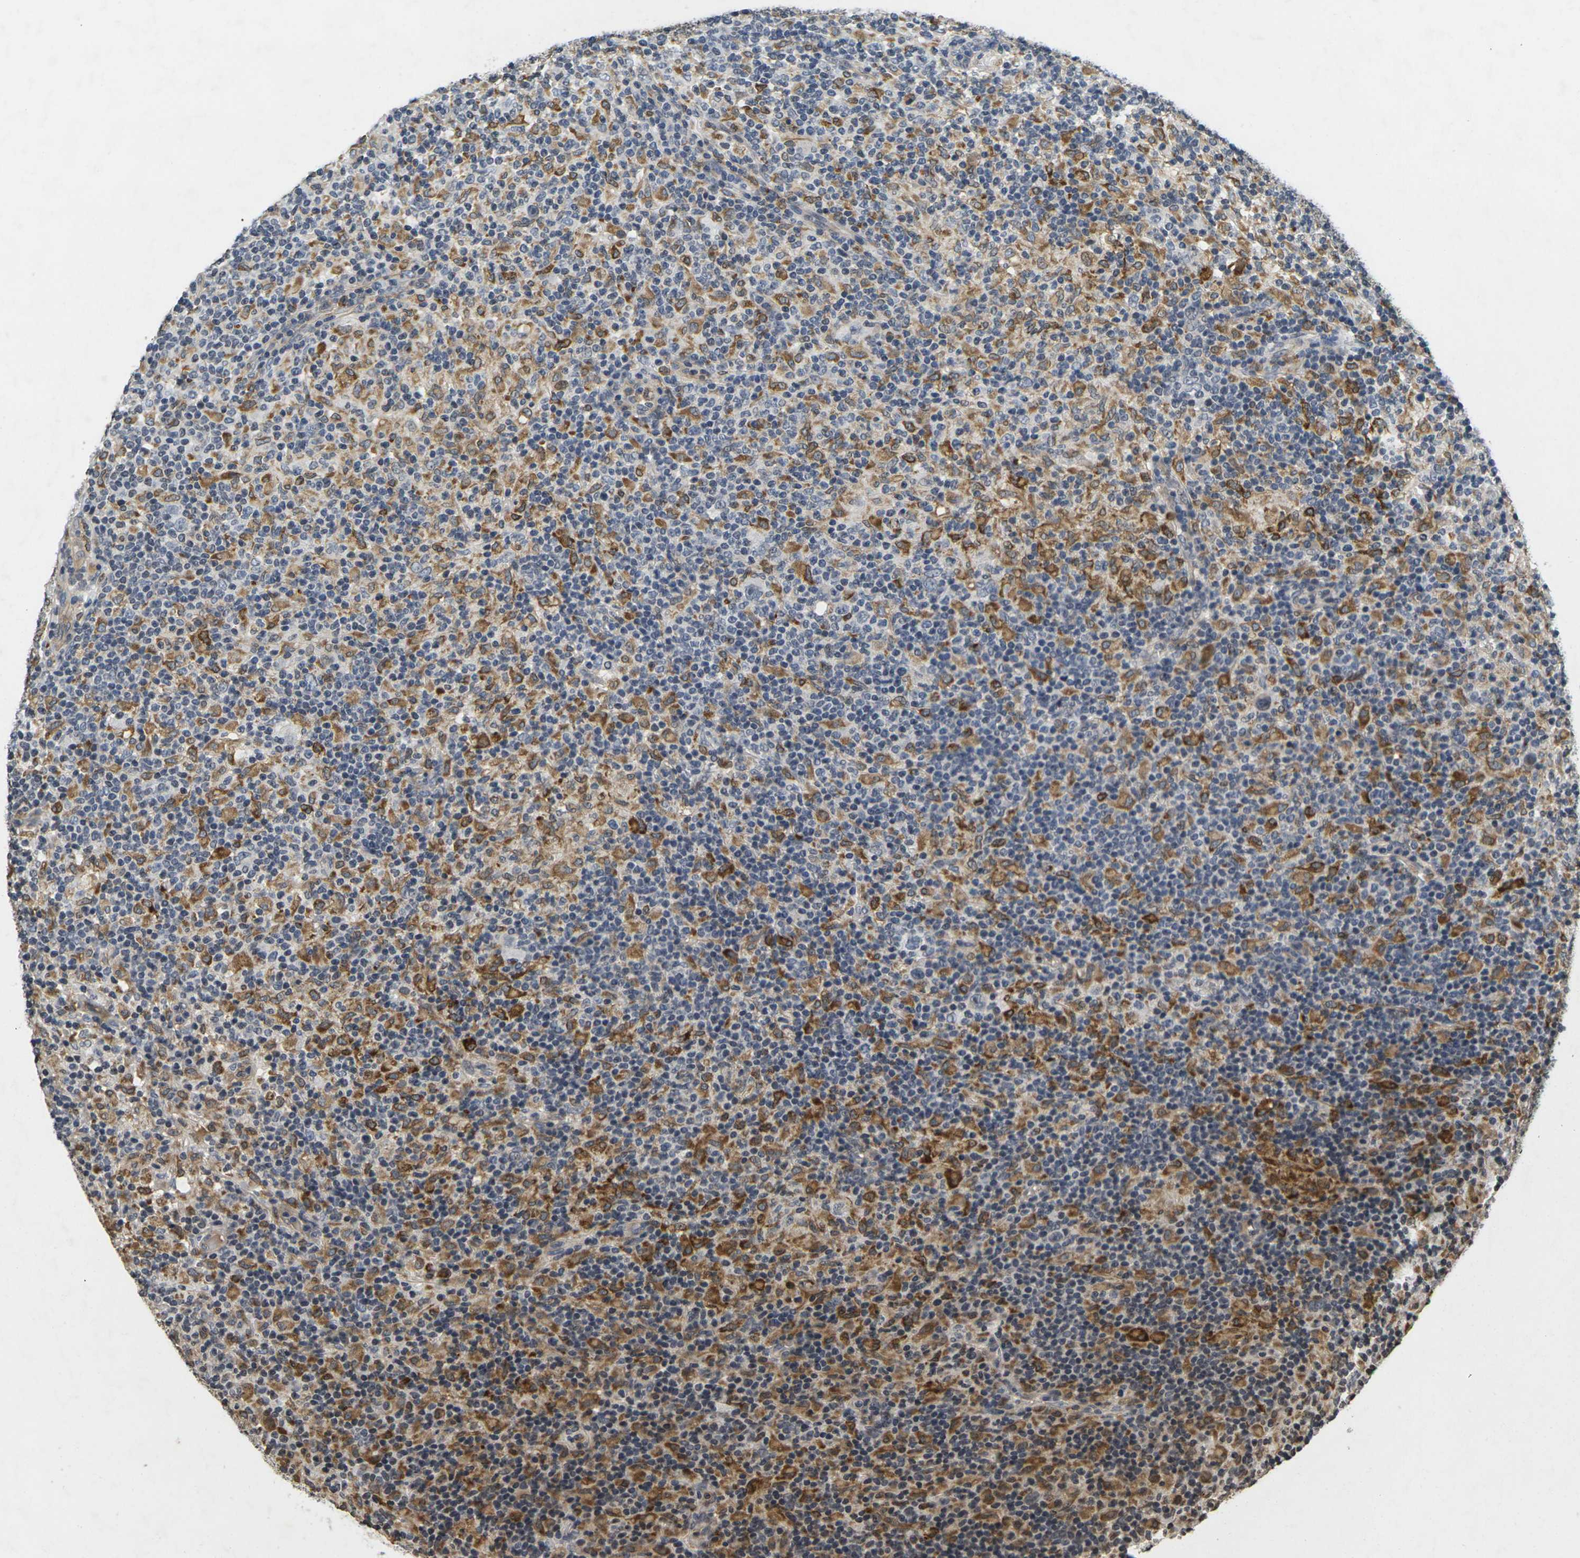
{"staining": {"intensity": "weak", "quantity": "<25%", "location": "cytoplasmic/membranous"}, "tissue": "lymphoma", "cell_type": "Tumor cells", "image_type": "cancer", "snomed": [{"axis": "morphology", "description": "Hodgkin's disease, NOS"}, {"axis": "topography", "description": "Lymph node"}], "caption": "Tumor cells are negative for brown protein staining in Hodgkin's disease.", "gene": "C1QC", "patient": {"sex": "male", "age": 70}}